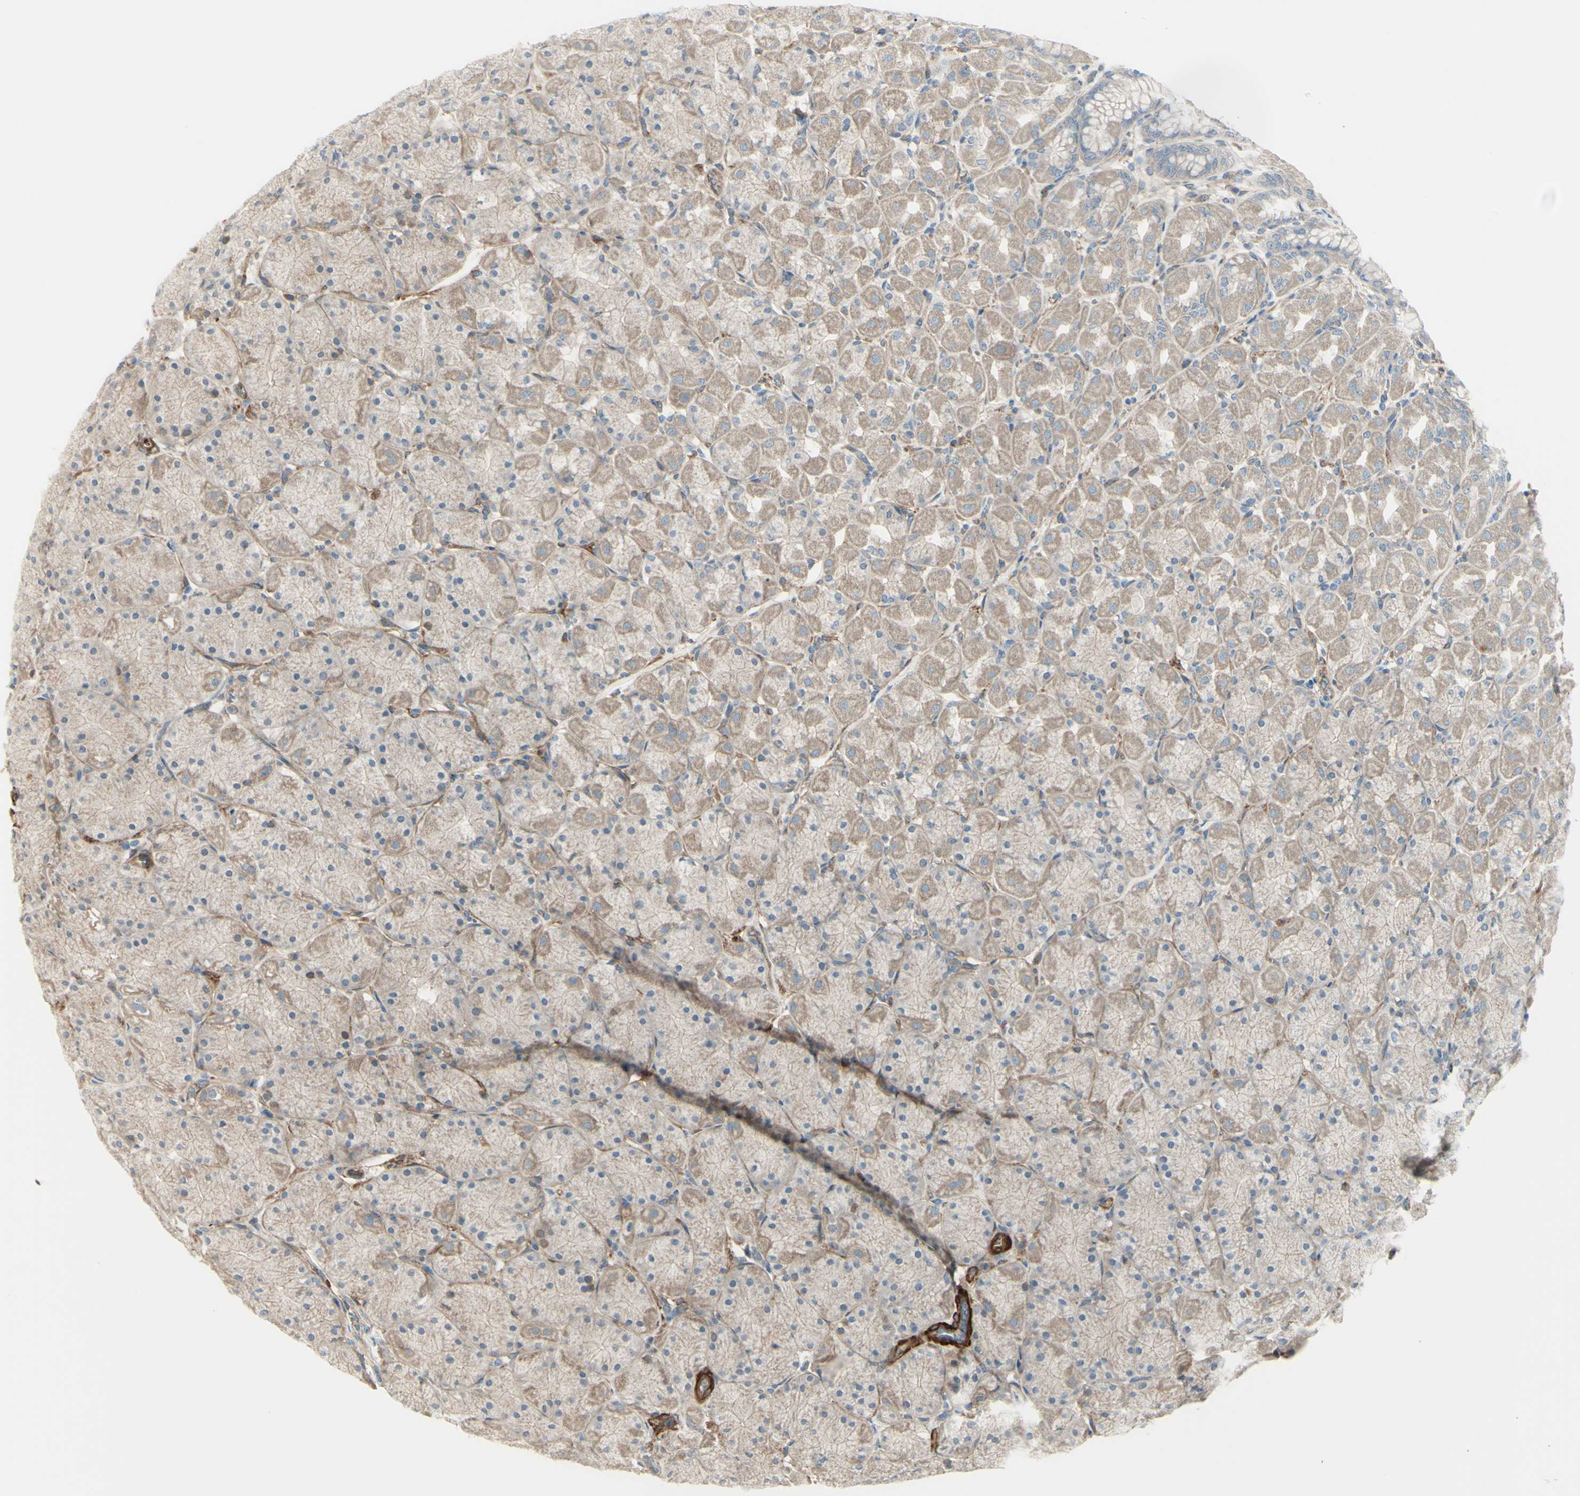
{"staining": {"intensity": "weak", "quantity": ">75%", "location": "cytoplasmic/membranous"}, "tissue": "stomach", "cell_type": "Glandular cells", "image_type": "normal", "snomed": [{"axis": "morphology", "description": "Normal tissue, NOS"}, {"axis": "topography", "description": "Stomach, upper"}], "caption": "Immunohistochemistry photomicrograph of unremarkable human stomach stained for a protein (brown), which shows low levels of weak cytoplasmic/membranous positivity in about >75% of glandular cells.", "gene": "PCDHGA10", "patient": {"sex": "female", "age": 56}}